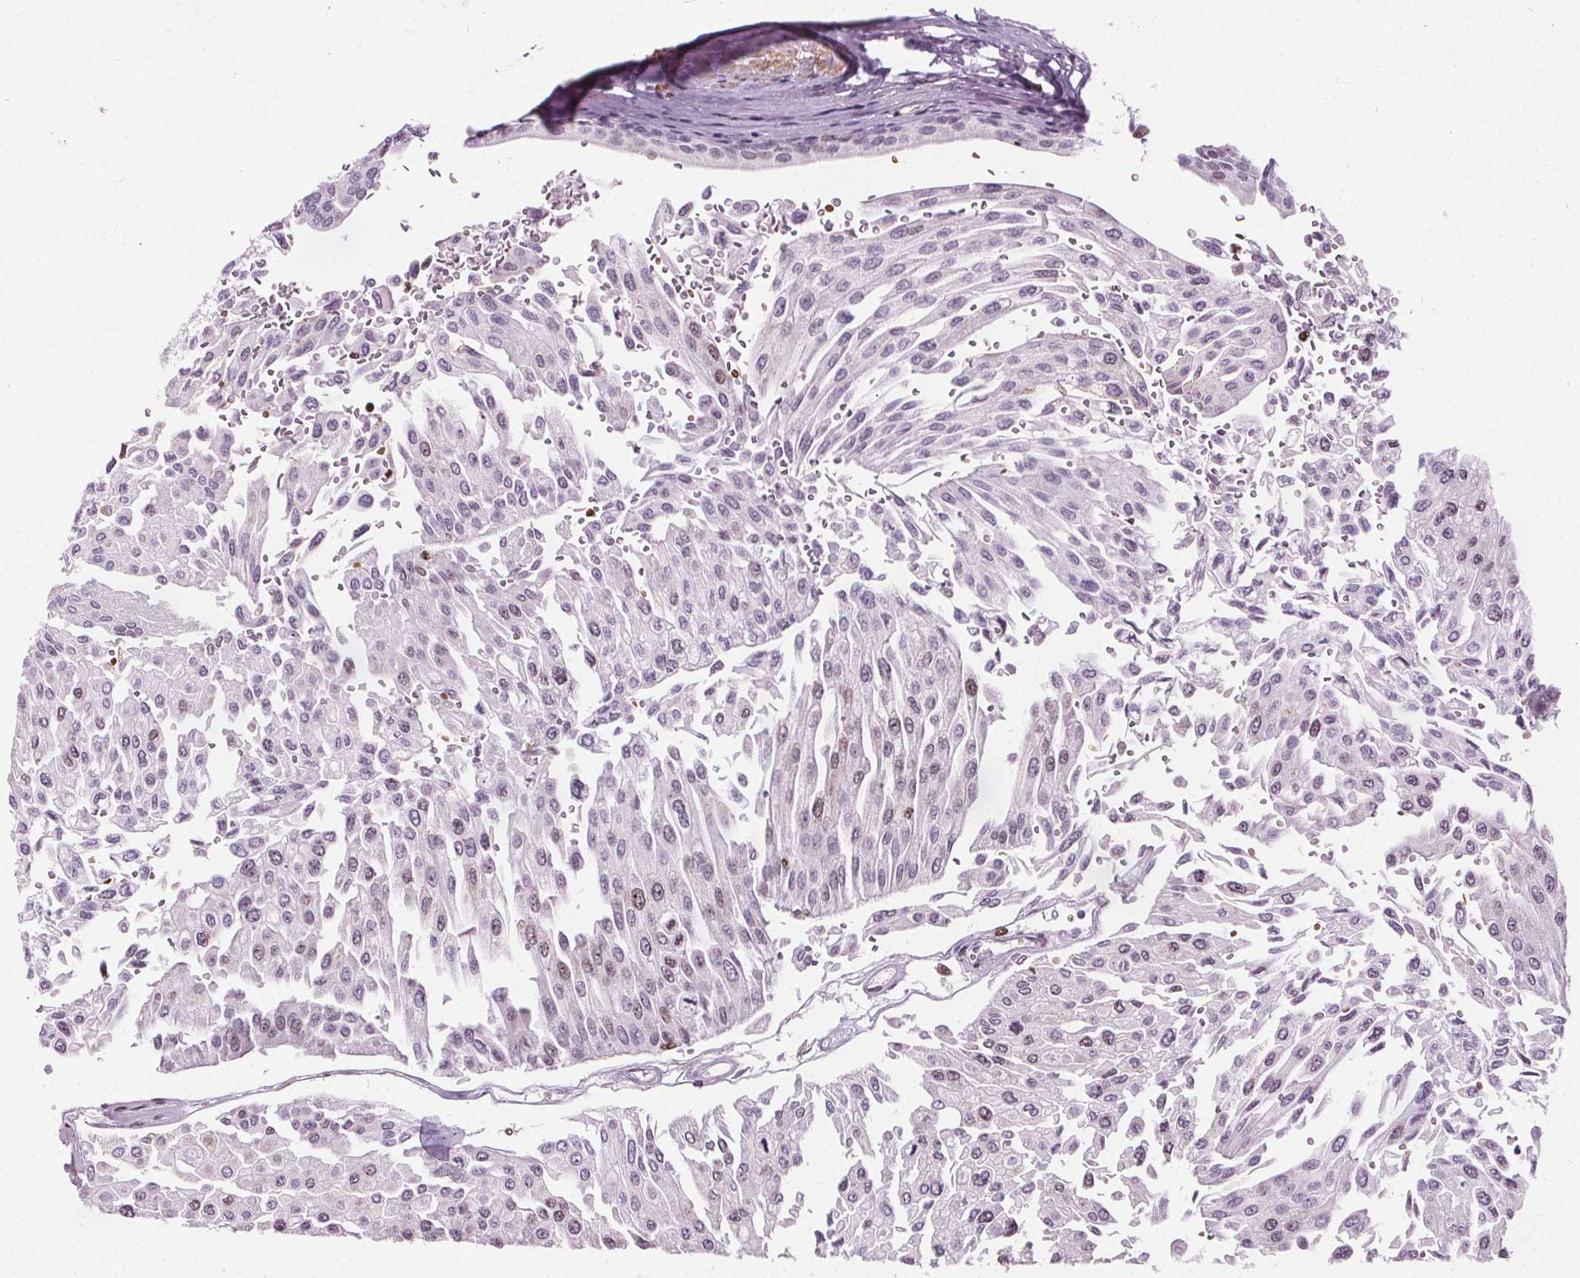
{"staining": {"intensity": "negative", "quantity": "none", "location": "none"}, "tissue": "urothelial cancer", "cell_type": "Tumor cells", "image_type": "cancer", "snomed": [{"axis": "morphology", "description": "Urothelial carcinoma, NOS"}, {"axis": "topography", "description": "Urinary bladder"}], "caption": "Immunohistochemical staining of human transitional cell carcinoma displays no significant expression in tumor cells.", "gene": "ISLR2", "patient": {"sex": "male", "age": 67}}